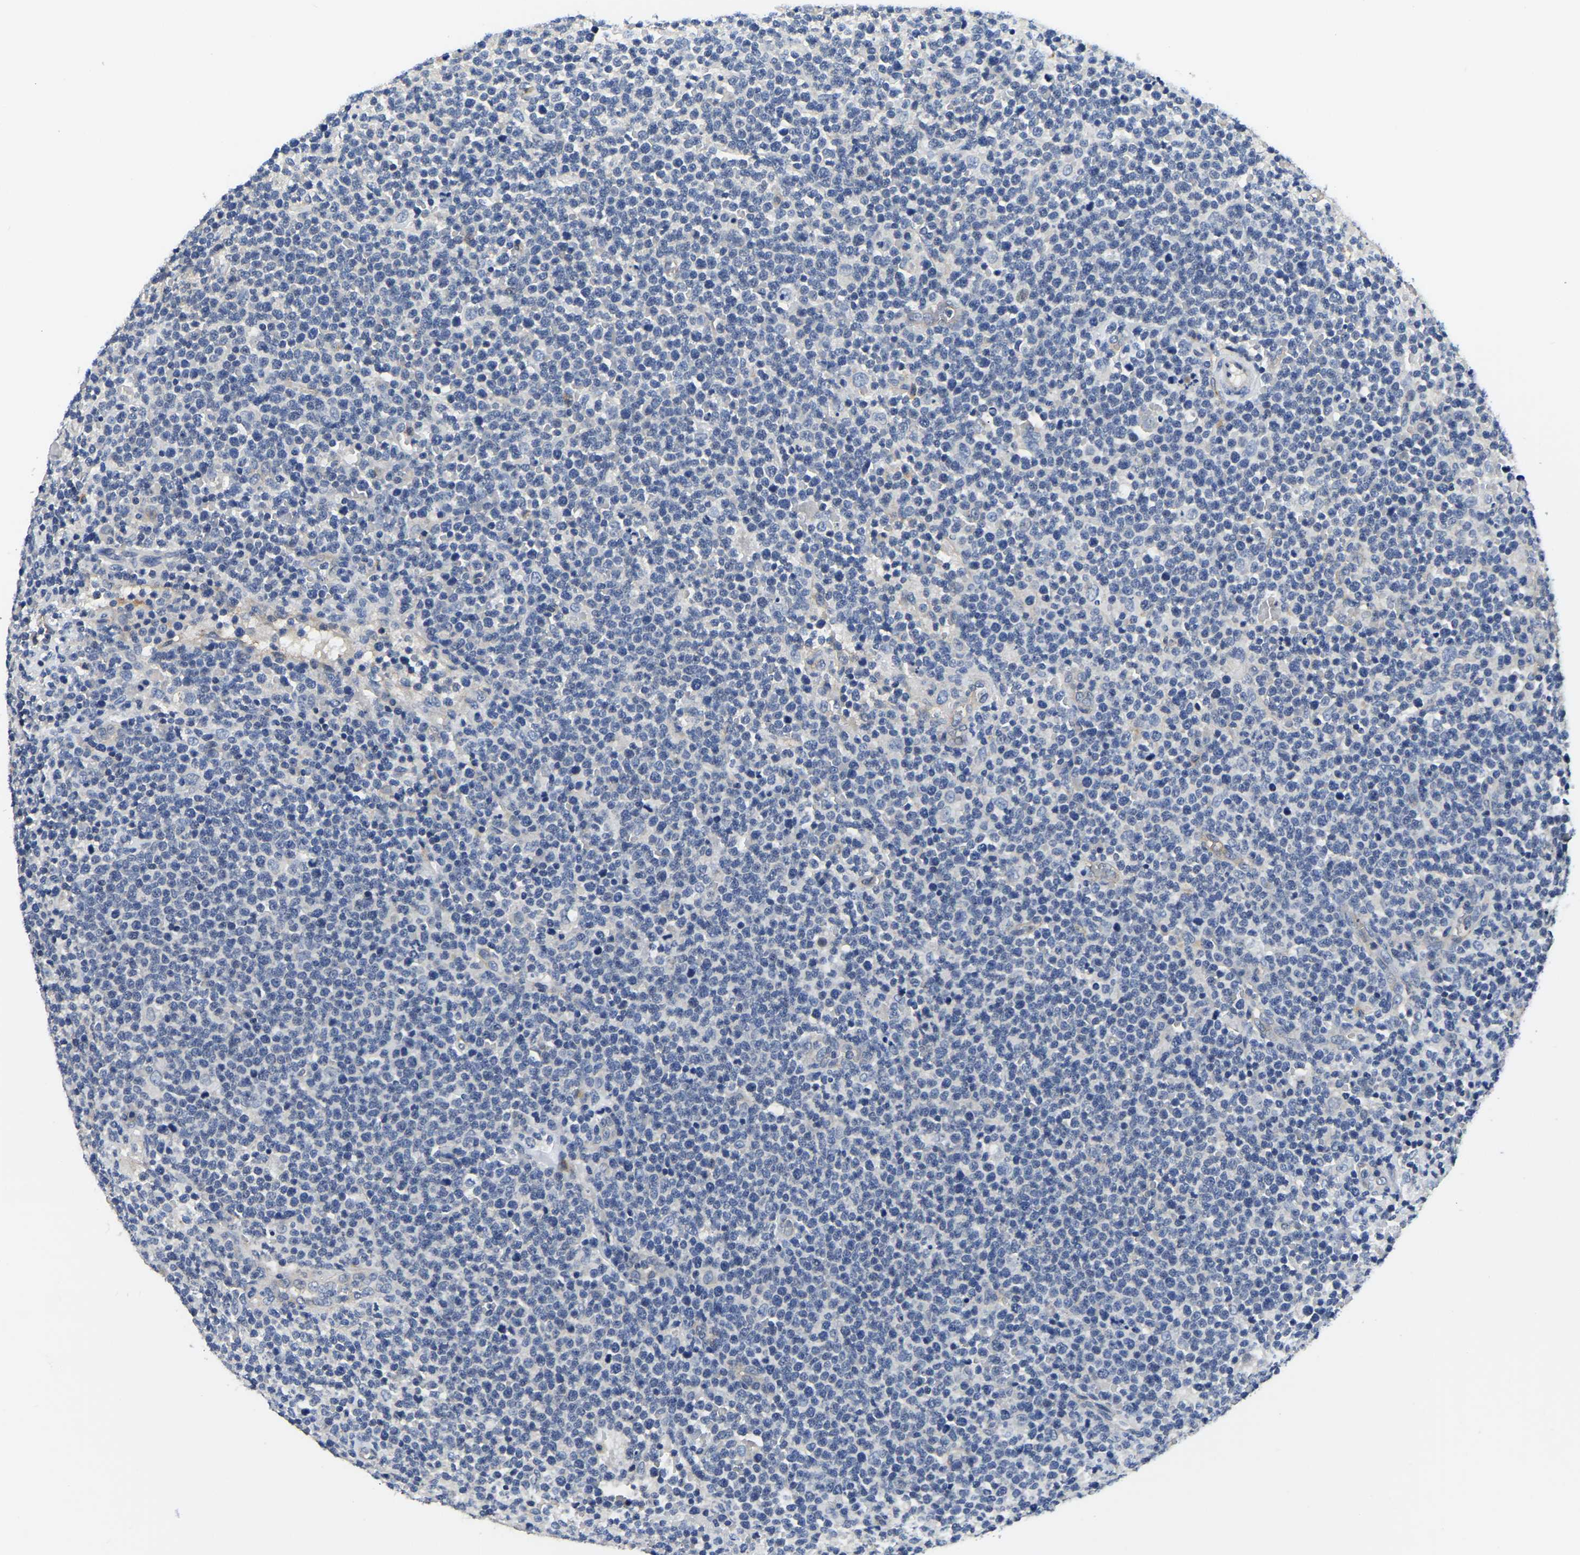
{"staining": {"intensity": "negative", "quantity": "none", "location": "none"}, "tissue": "lymphoma", "cell_type": "Tumor cells", "image_type": "cancer", "snomed": [{"axis": "morphology", "description": "Malignant lymphoma, non-Hodgkin's type, High grade"}, {"axis": "topography", "description": "Lymph node"}], "caption": "Tumor cells are negative for brown protein staining in lymphoma. (DAB immunohistochemistry, high magnification).", "gene": "ITGA2", "patient": {"sex": "male", "age": 61}}